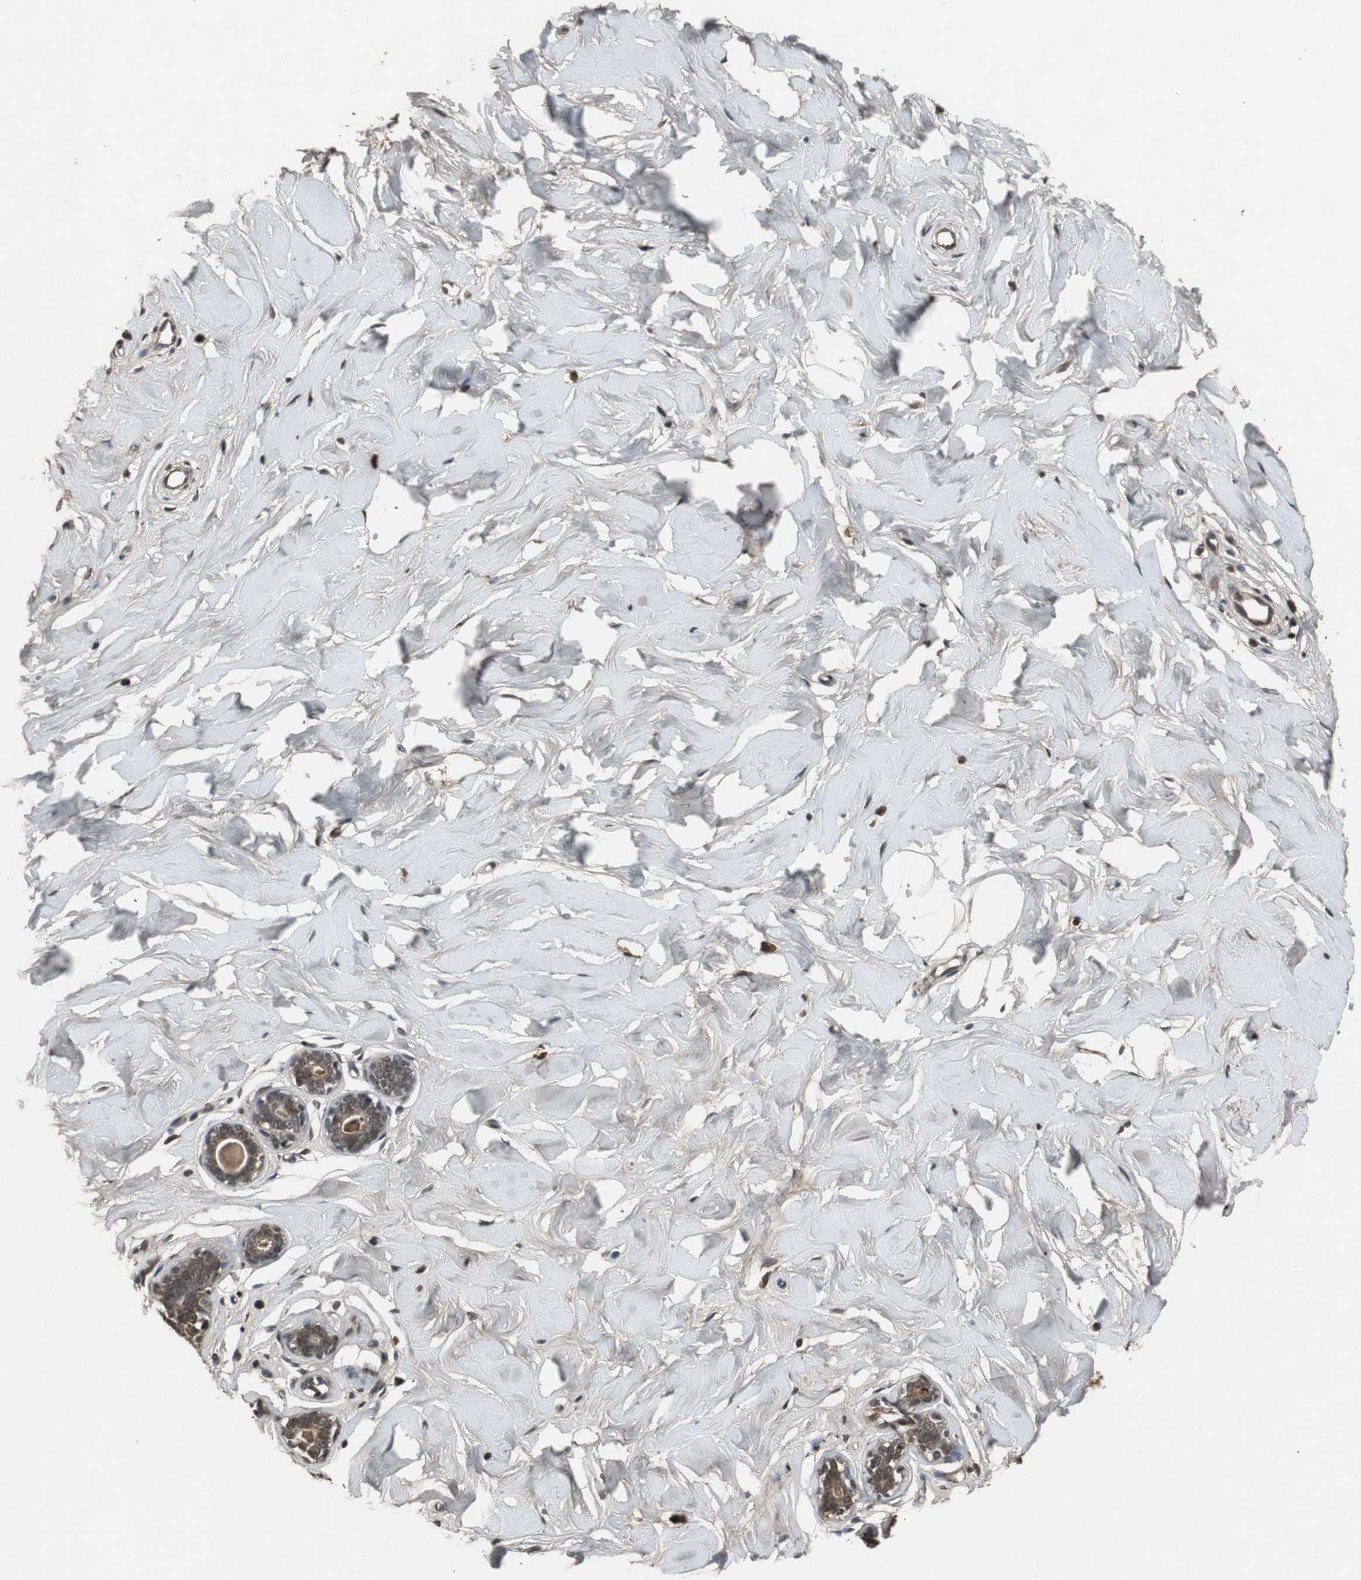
{"staining": {"intensity": "negative", "quantity": "none", "location": "none"}, "tissue": "breast", "cell_type": "Adipocytes", "image_type": "normal", "snomed": [{"axis": "morphology", "description": "Normal tissue, NOS"}, {"axis": "topography", "description": "Breast"}], "caption": "Immunohistochemical staining of normal human breast reveals no significant expression in adipocytes. The staining was performed using DAB to visualize the protein expression in brown, while the nuclei were stained in blue with hematoxylin (Magnification: 20x).", "gene": "EMX1", "patient": {"sex": "female", "age": 23}}